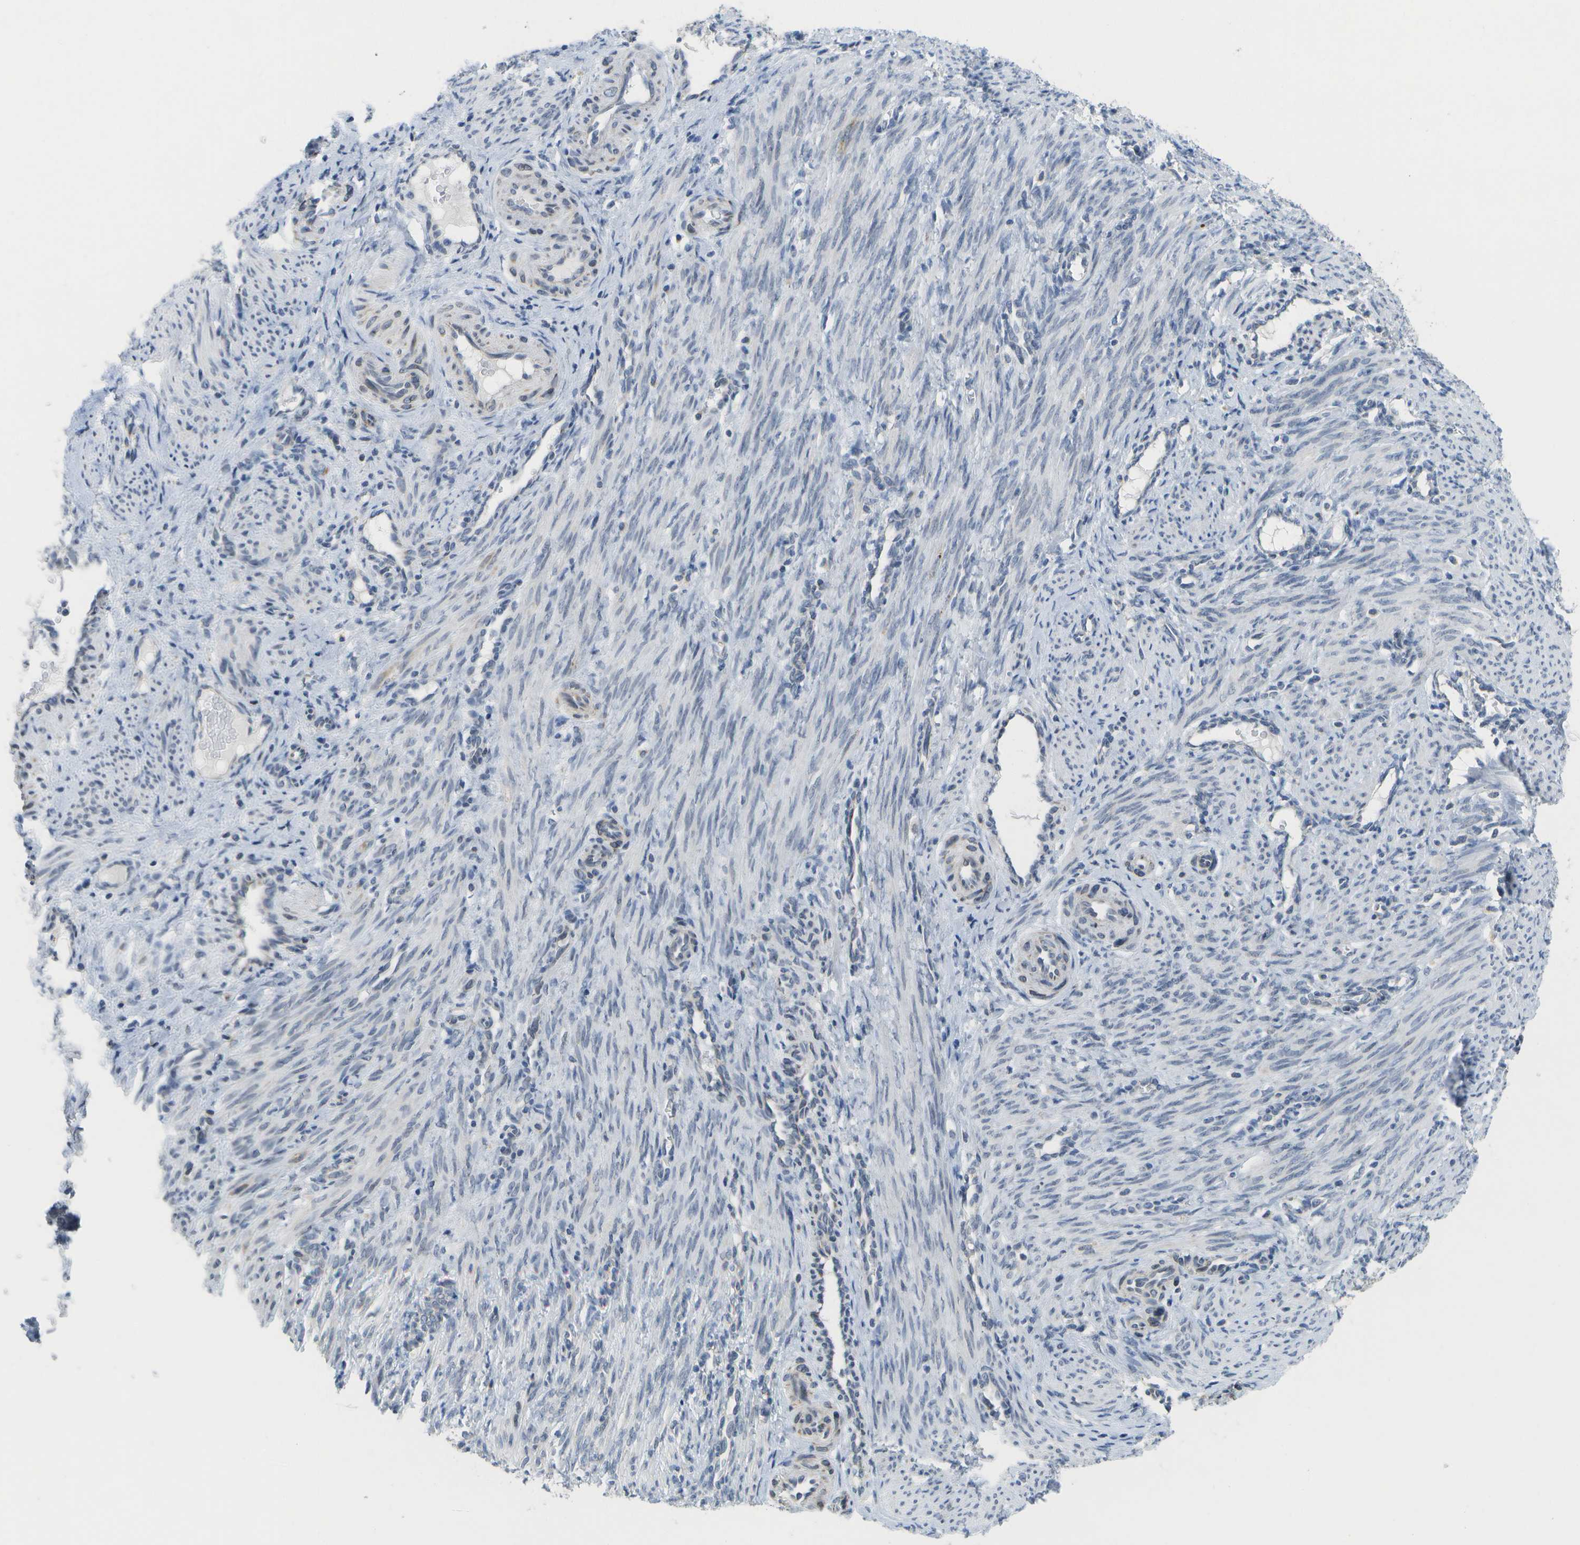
{"staining": {"intensity": "weak", "quantity": "25%-75%", "location": "cytoplasmic/membranous"}, "tissue": "smooth muscle", "cell_type": "Smooth muscle cells", "image_type": "normal", "snomed": [{"axis": "morphology", "description": "Normal tissue, NOS"}, {"axis": "topography", "description": "Endometrium"}], "caption": "Smooth muscle cells display low levels of weak cytoplasmic/membranous positivity in approximately 25%-75% of cells in normal human smooth muscle. (DAB IHC with brightfield microscopy, high magnification).", "gene": "TMEM223", "patient": {"sex": "female", "age": 33}}